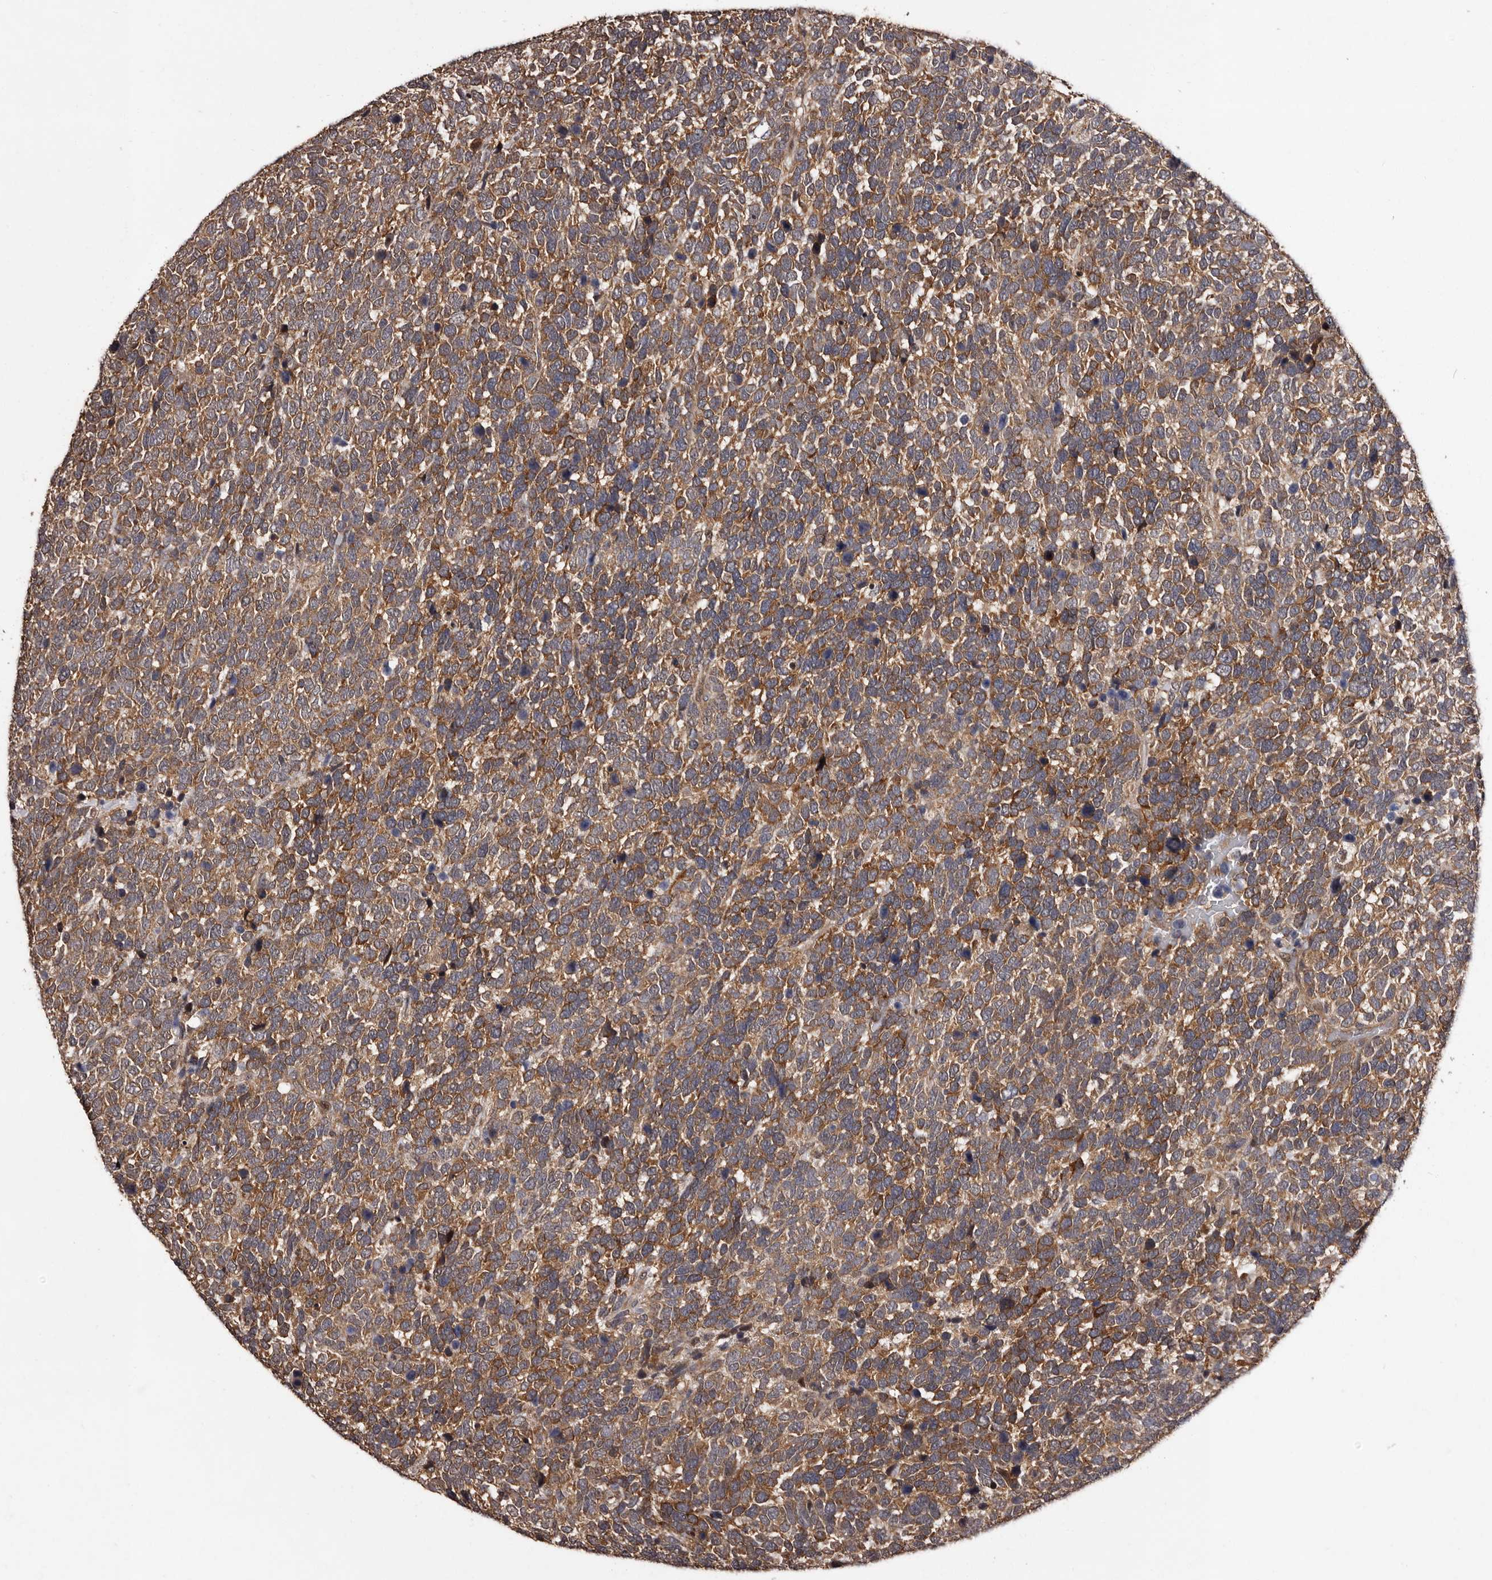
{"staining": {"intensity": "moderate", "quantity": ">75%", "location": "cytoplasmic/membranous"}, "tissue": "urothelial cancer", "cell_type": "Tumor cells", "image_type": "cancer", "snomed": [{"axis": "morphology", "description": "Urothelial carcinoma, High grade"}, {"axis": "topography", "description": "Urinary bladder"}], "caption": "Urothelial cancer stained with a brown dye reveals moderate cytoplasmic/membranous positive staining in about >75% of tumor cells.", "gene": "MKRN3", "patient": {"sex": "female", "age": 82}}